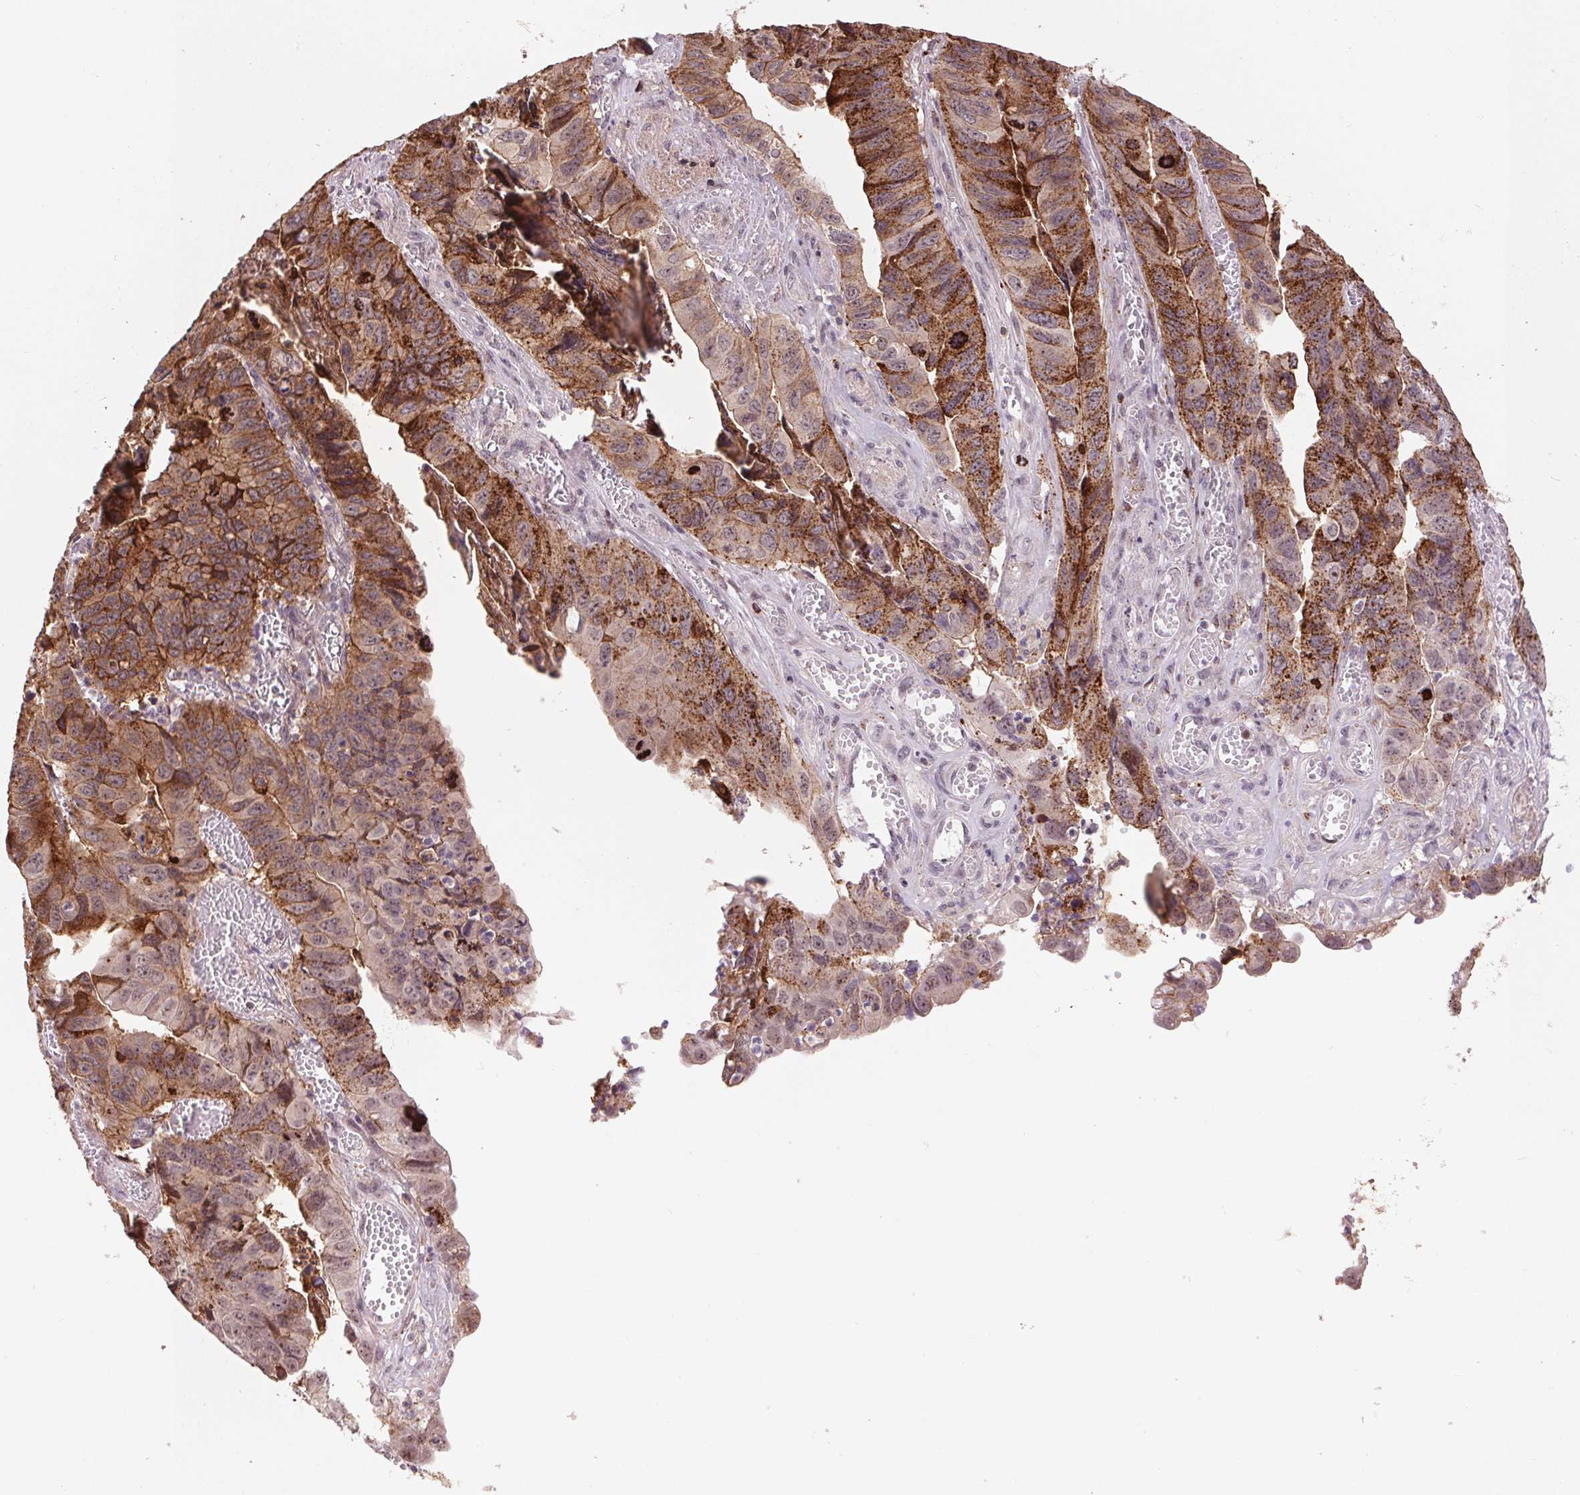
{"staining": {"intensity": "strong", "quantity": "25%-75%", "location": "cytoplasmic/membranous"}, "tissue": "stomach cancer", "cell_type": "Tumor cells", "image_type": "cancer", "snomed": [{"axis": "morphology", "description": "Adenocarcinoma, NOS"}, {"axis": "topography", "description": "Stomach, lower"}], "caption": "Approximately 25%-75% of tumor cells in stomach cancer show strong cytoplasmic/membranous protein expression as visualized by brown immunohistochemical staining.", "gene": "CHMP4B", "patient": {"sex": "male", "age": 77}}